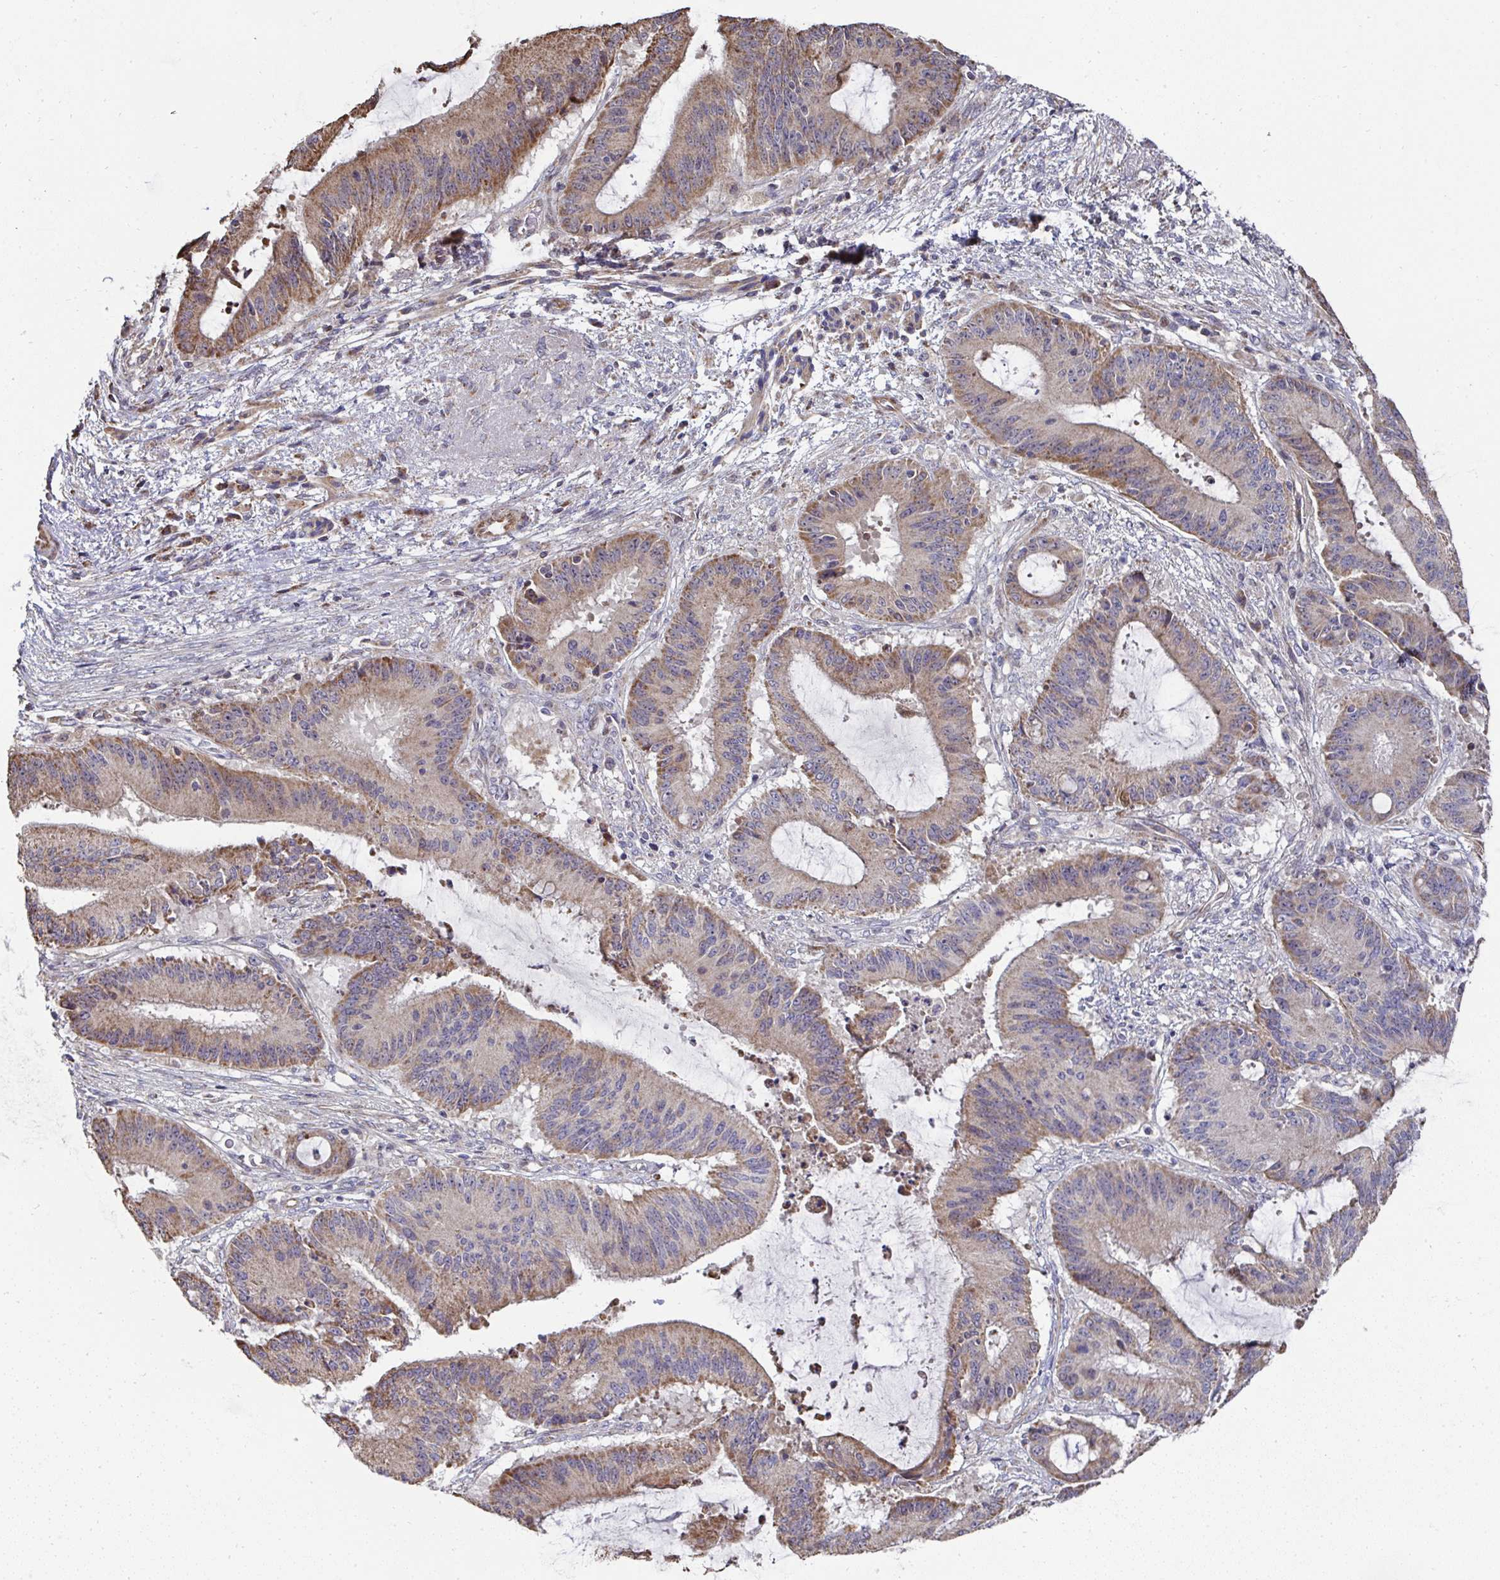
{"staining": {"intensity": "moderate", "quantity": "25%-75%", "location": "cytoplasmic/membranous"}, "tissue": "liver cancer", "cell_type": "Tumor cells", "image_type": "cancer", "snomed": [{"axis": "morphology", "description": "Normal tissue, NOS"}, {"axis": "morphology", "description": "Cholangiocarcinoma"}, {"axis": "topography", "description": "Liver"}, {"axis": "topography", "description": "Peripheral nerve tissue"}], "caption": "Protein analysis of liver cholangiocarcinoma tissue shows moderate cytoplasmic/membranous expression in approximately 25%-75% of tumor cells.", "gene": "AGTPBP1", "patient": {"sex": "female", "age": 73}}